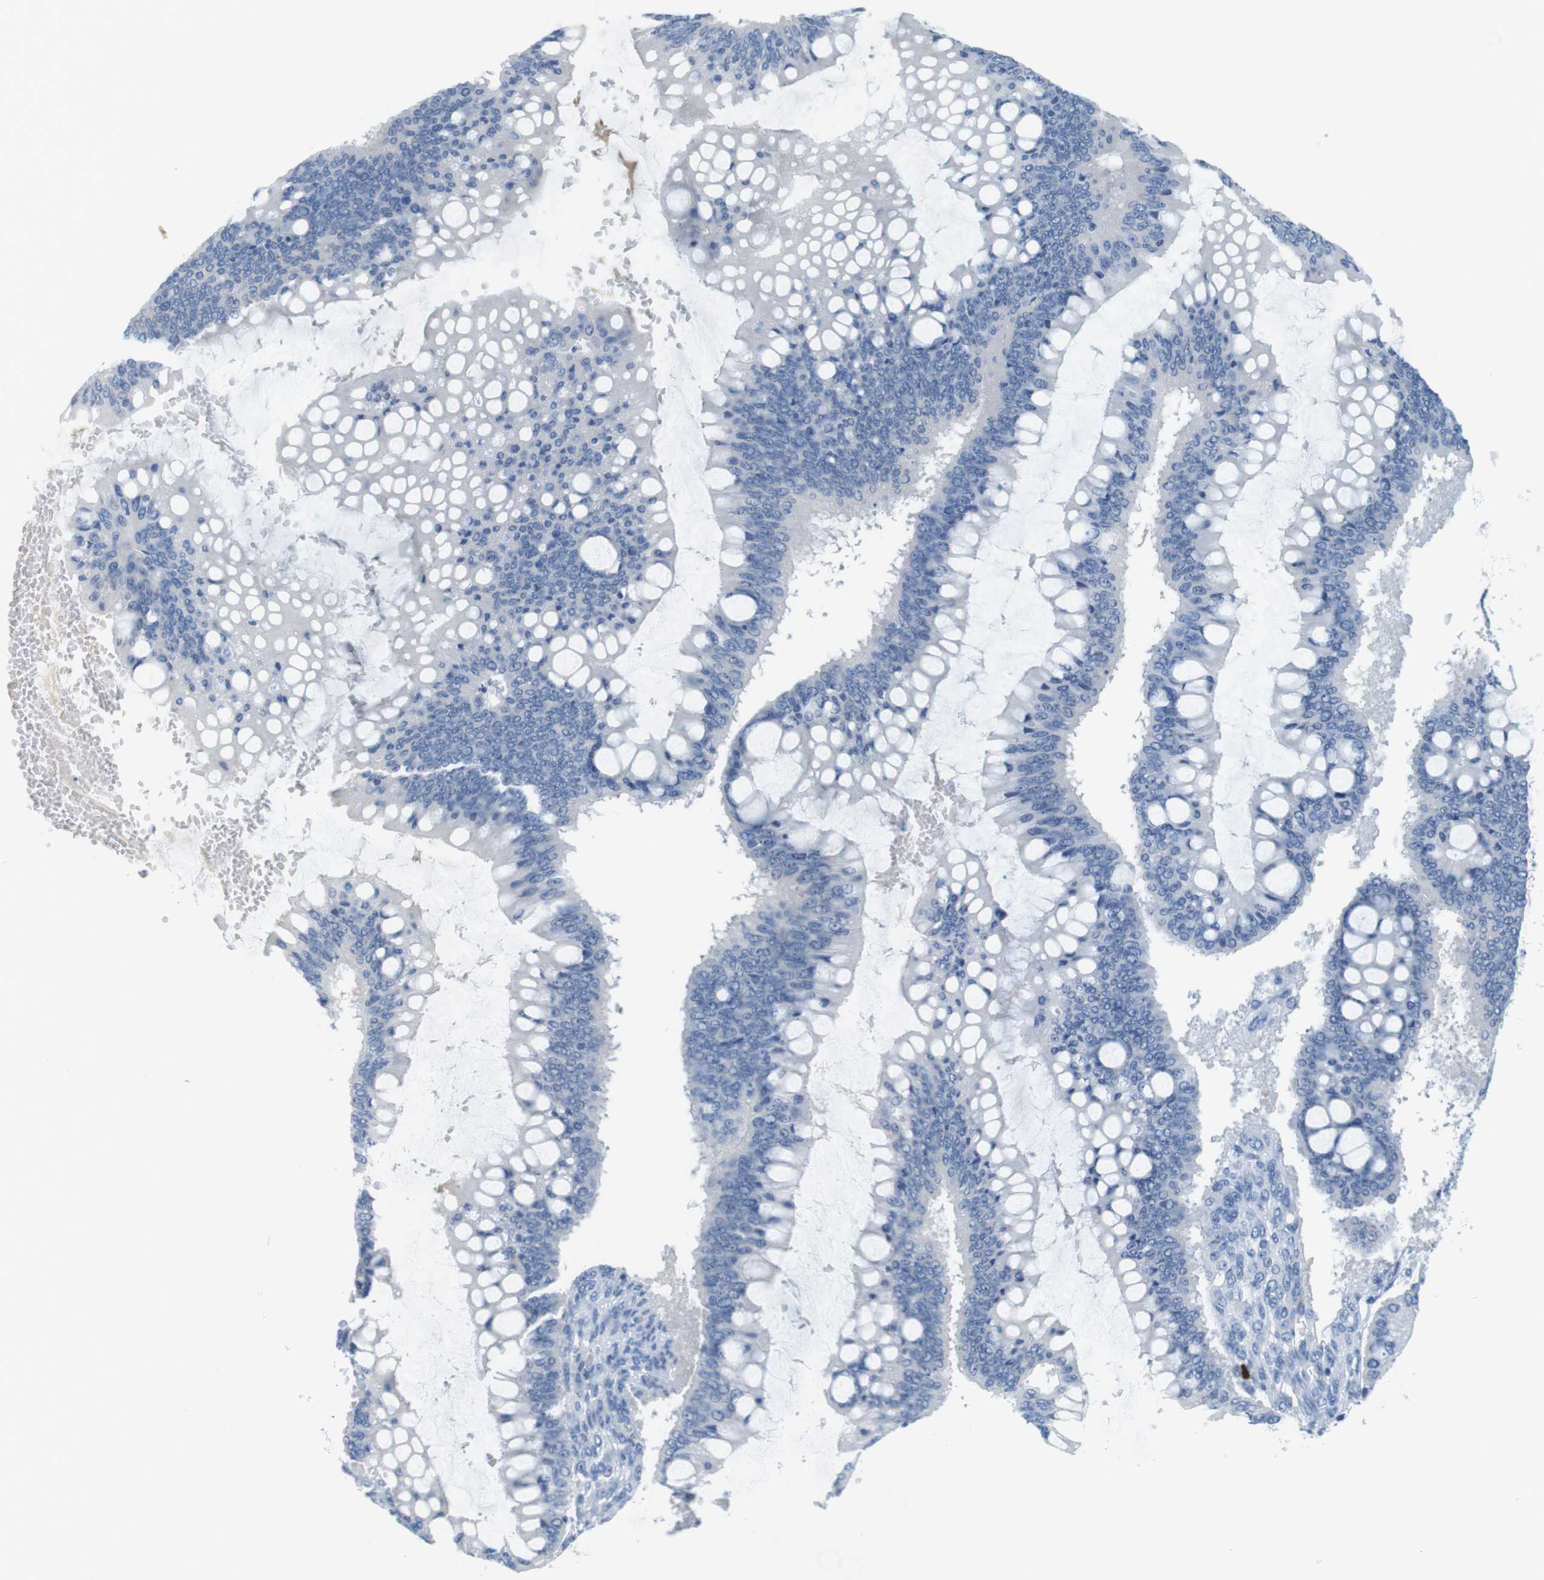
{"staining": {"intensity": "negative", "quantity": "none", "location": "none"}, "tissue": "ovarian cancer", "cell_type": "Tumor cells", "image_type": "cancer", "snomed": [{"axis": "morphology", "description": "Cystadenocarcinoma, mucinous, NOS"}, {"axis": "topography", "description": "Ovary"}], "caption": "Protein analysis of ovarian mucinous cystadenocarcinoma shows no significant expression in tumor cells. (DAB IHC visualized using brightfield microscopy, high magnification).", "gene": "MCEMP1", "patient": {"sex": "female", "age": 73}}